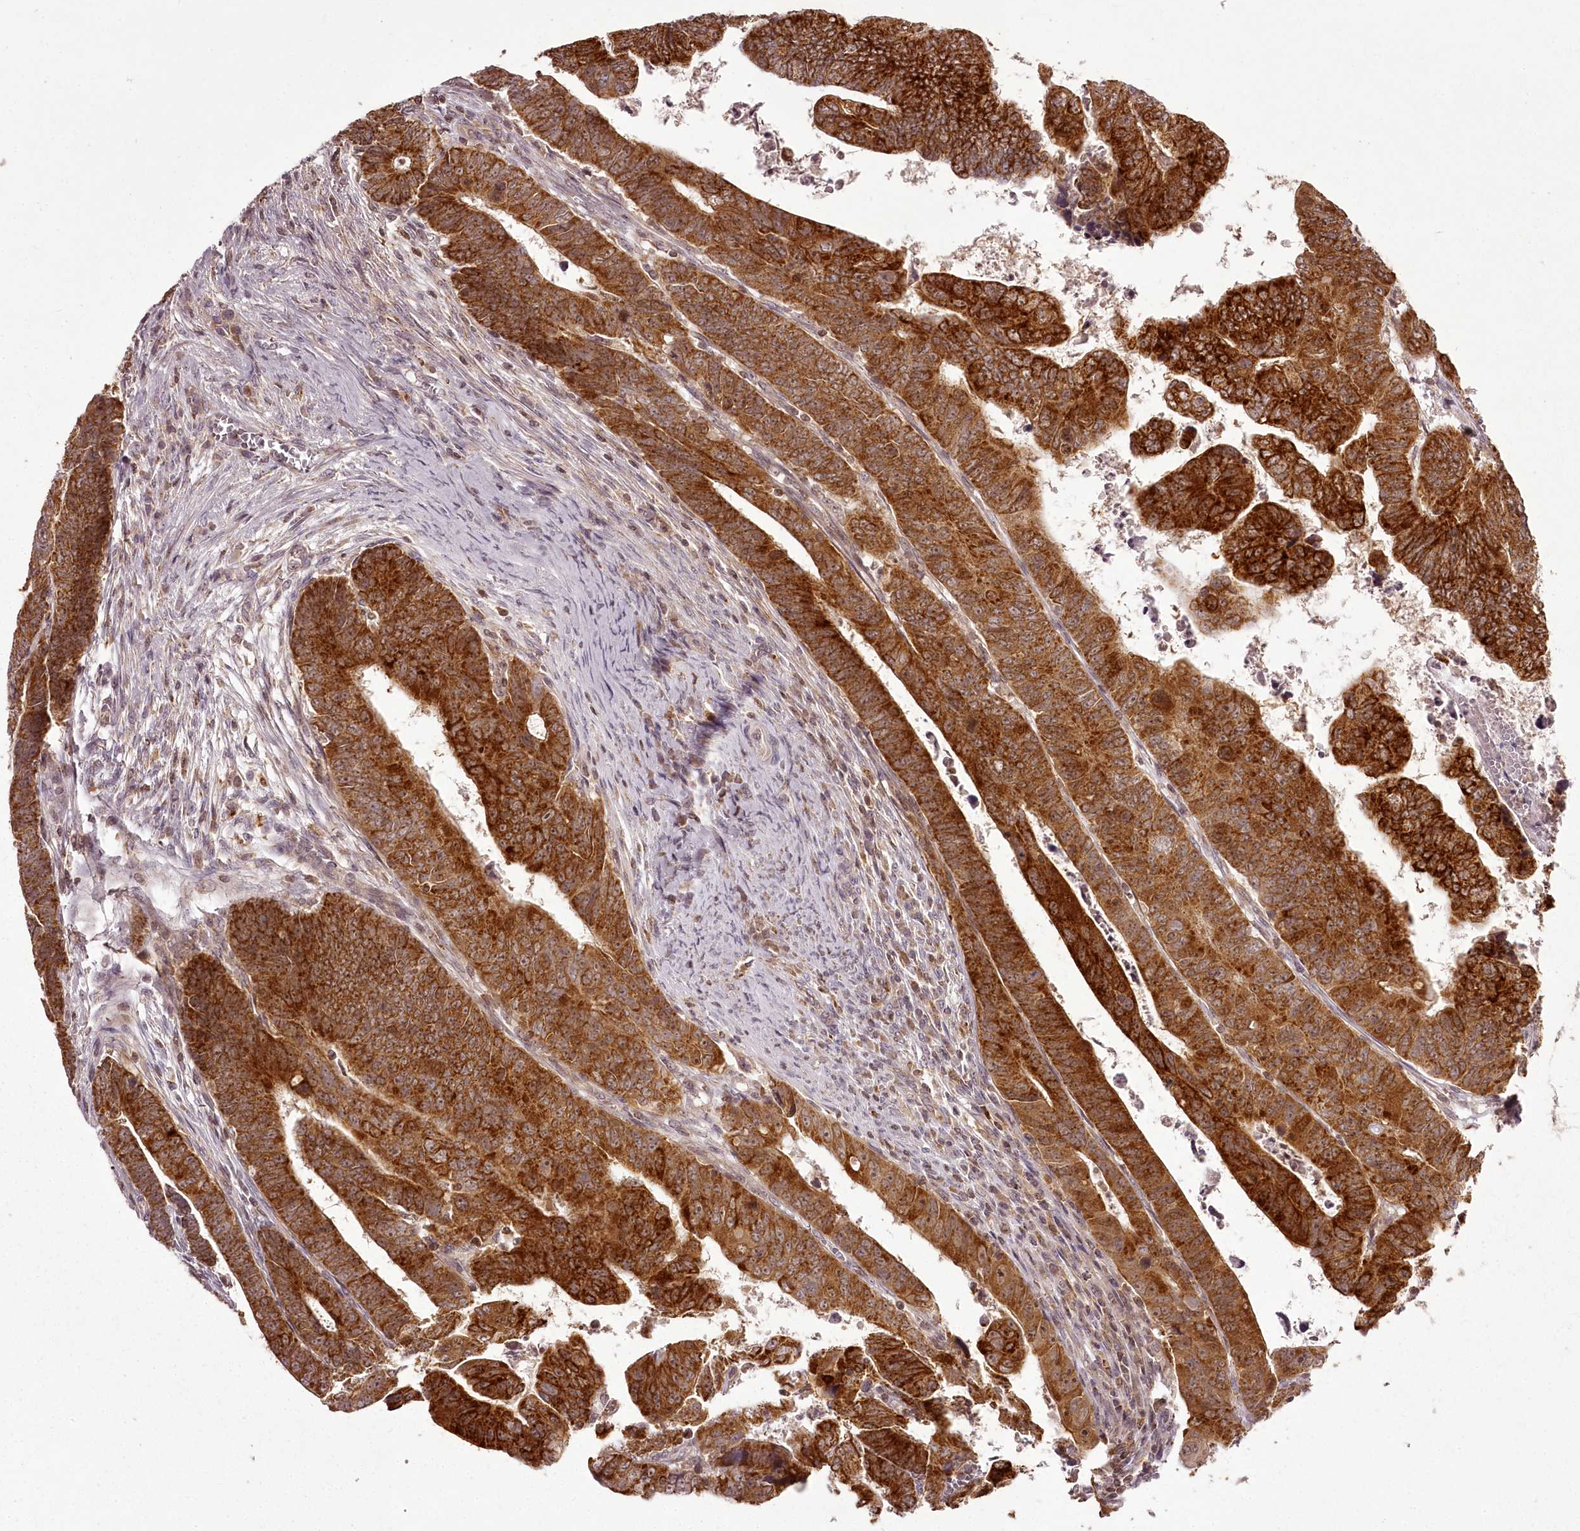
{"staining": {"intensity": "strong", "quantity": ">75%", "location": "cytoplasmic/membranous"}, "tissue": "colorectal cancer", "cell_type": "Tumor cells", "image_type": "cancer", "snomed": [{"axis": "morphology", "description": "Normal tissue, NOS"}, {"axis": "morphology", "description": "Adenocarcinoma, NOS"}, {"axis": "topography", "description": "Rectum"}], "caption": "Immunohistochemical staining of human colorectal cancer (adenocarcinoma) shows high levels of strong cytoplasmic/membranous expression in about >75% of tumor cells.", "gene": "CHCHD2", "patient": {"sex": "female", "age": 65}}